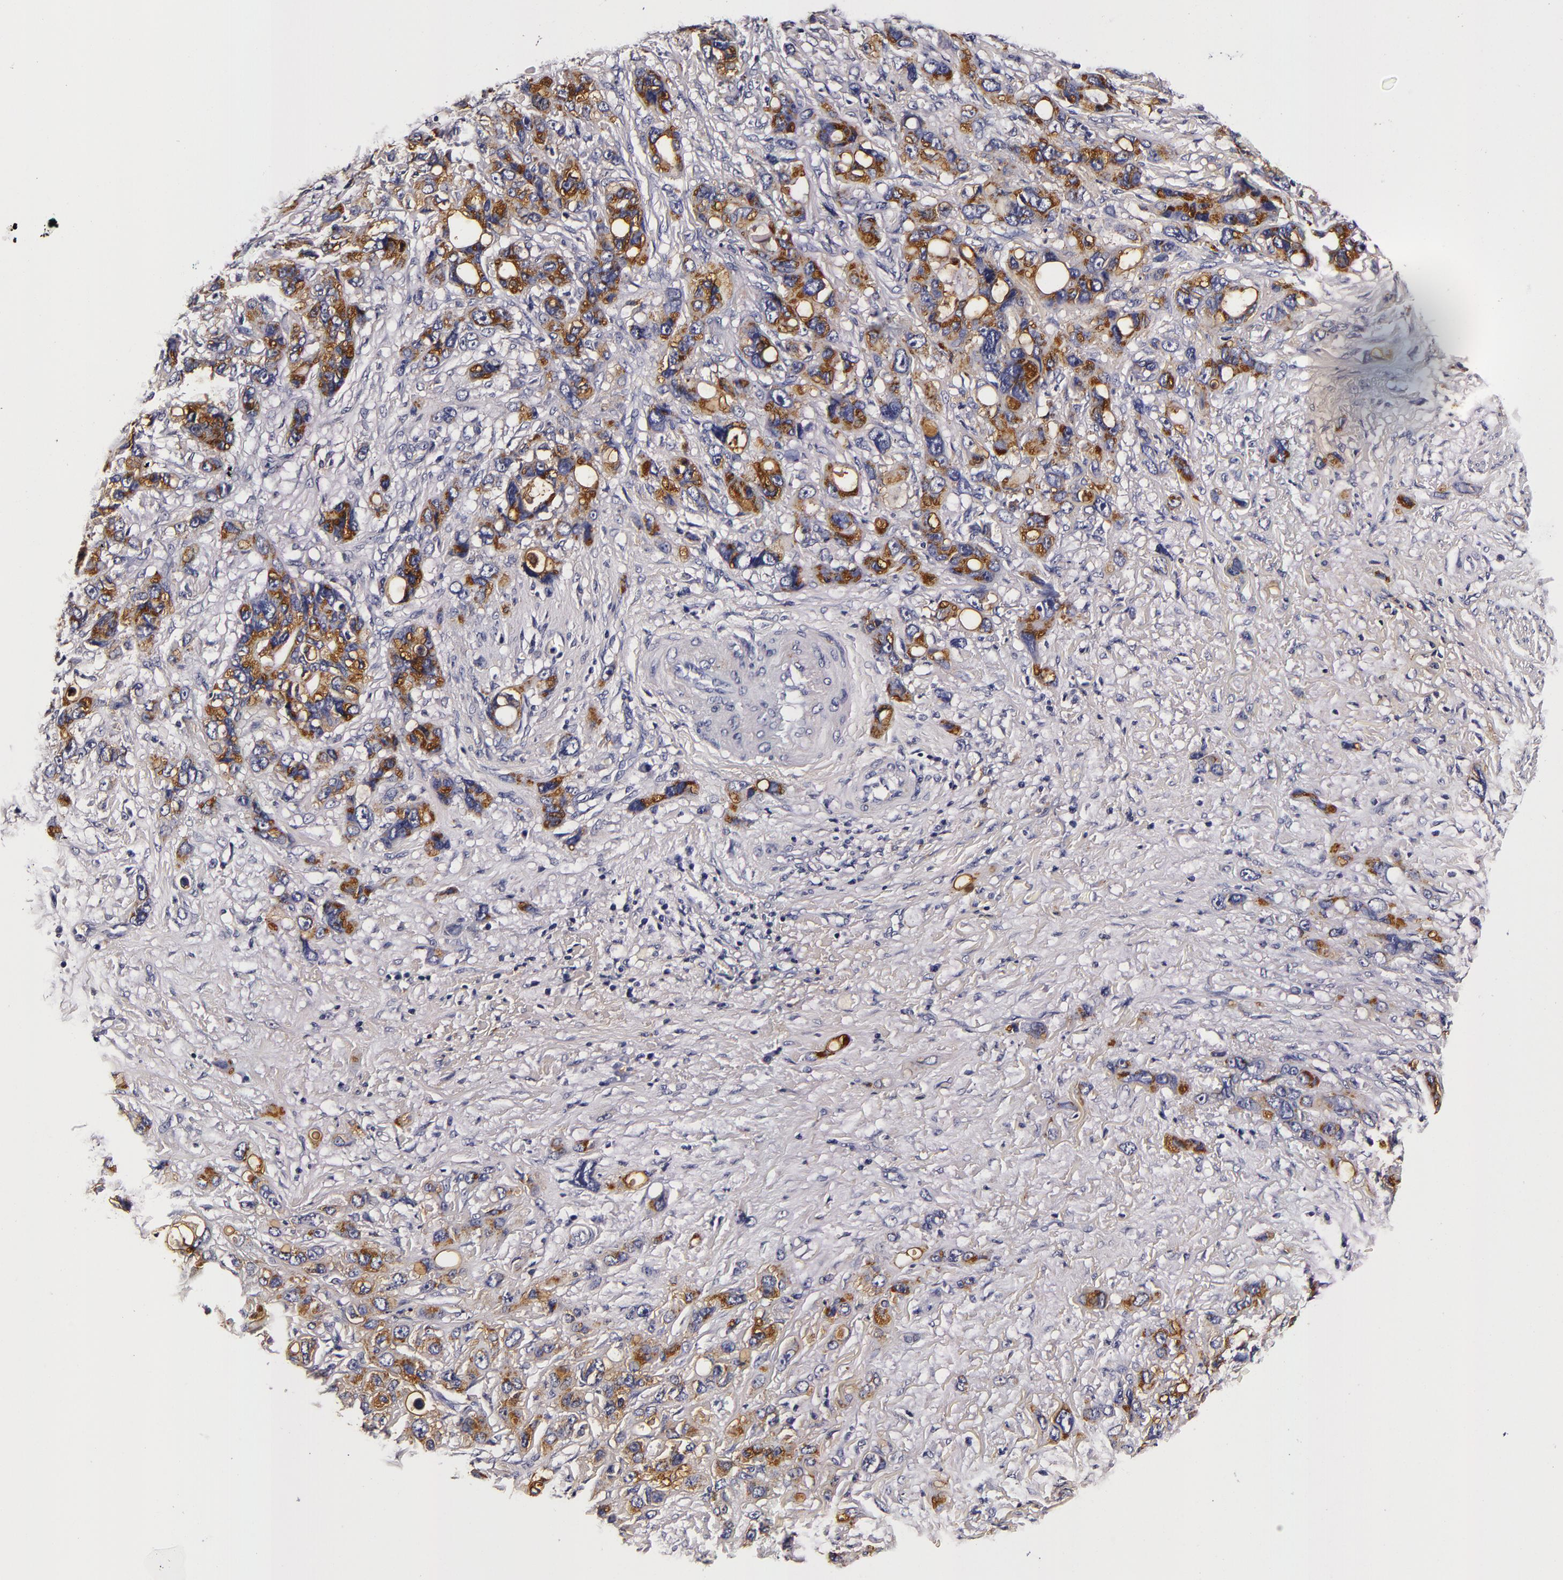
{"staining": {"intensity": "moderate", "quantity": "<25%", "location": "cytoplasmic/membranous"}, "tissue": "stomach cancer", "cell_type": "Tumor cells", "image_type": "cancer", "snomed": [{"axis": "morphology", "description": "Adenocarcinoma, NOS"}, {"axis": "topography", "description": "Stomach, upper"}], "caption": "IHC micrograph of human stomach adenocarcinoma stained for a protein (brown), which reveals low levels of moderate cytoplasmic/membranous expression in about <25% of tumor cells.", "gene": "LGALS3BP", "patient": {"sex": "male", "age": 47}}